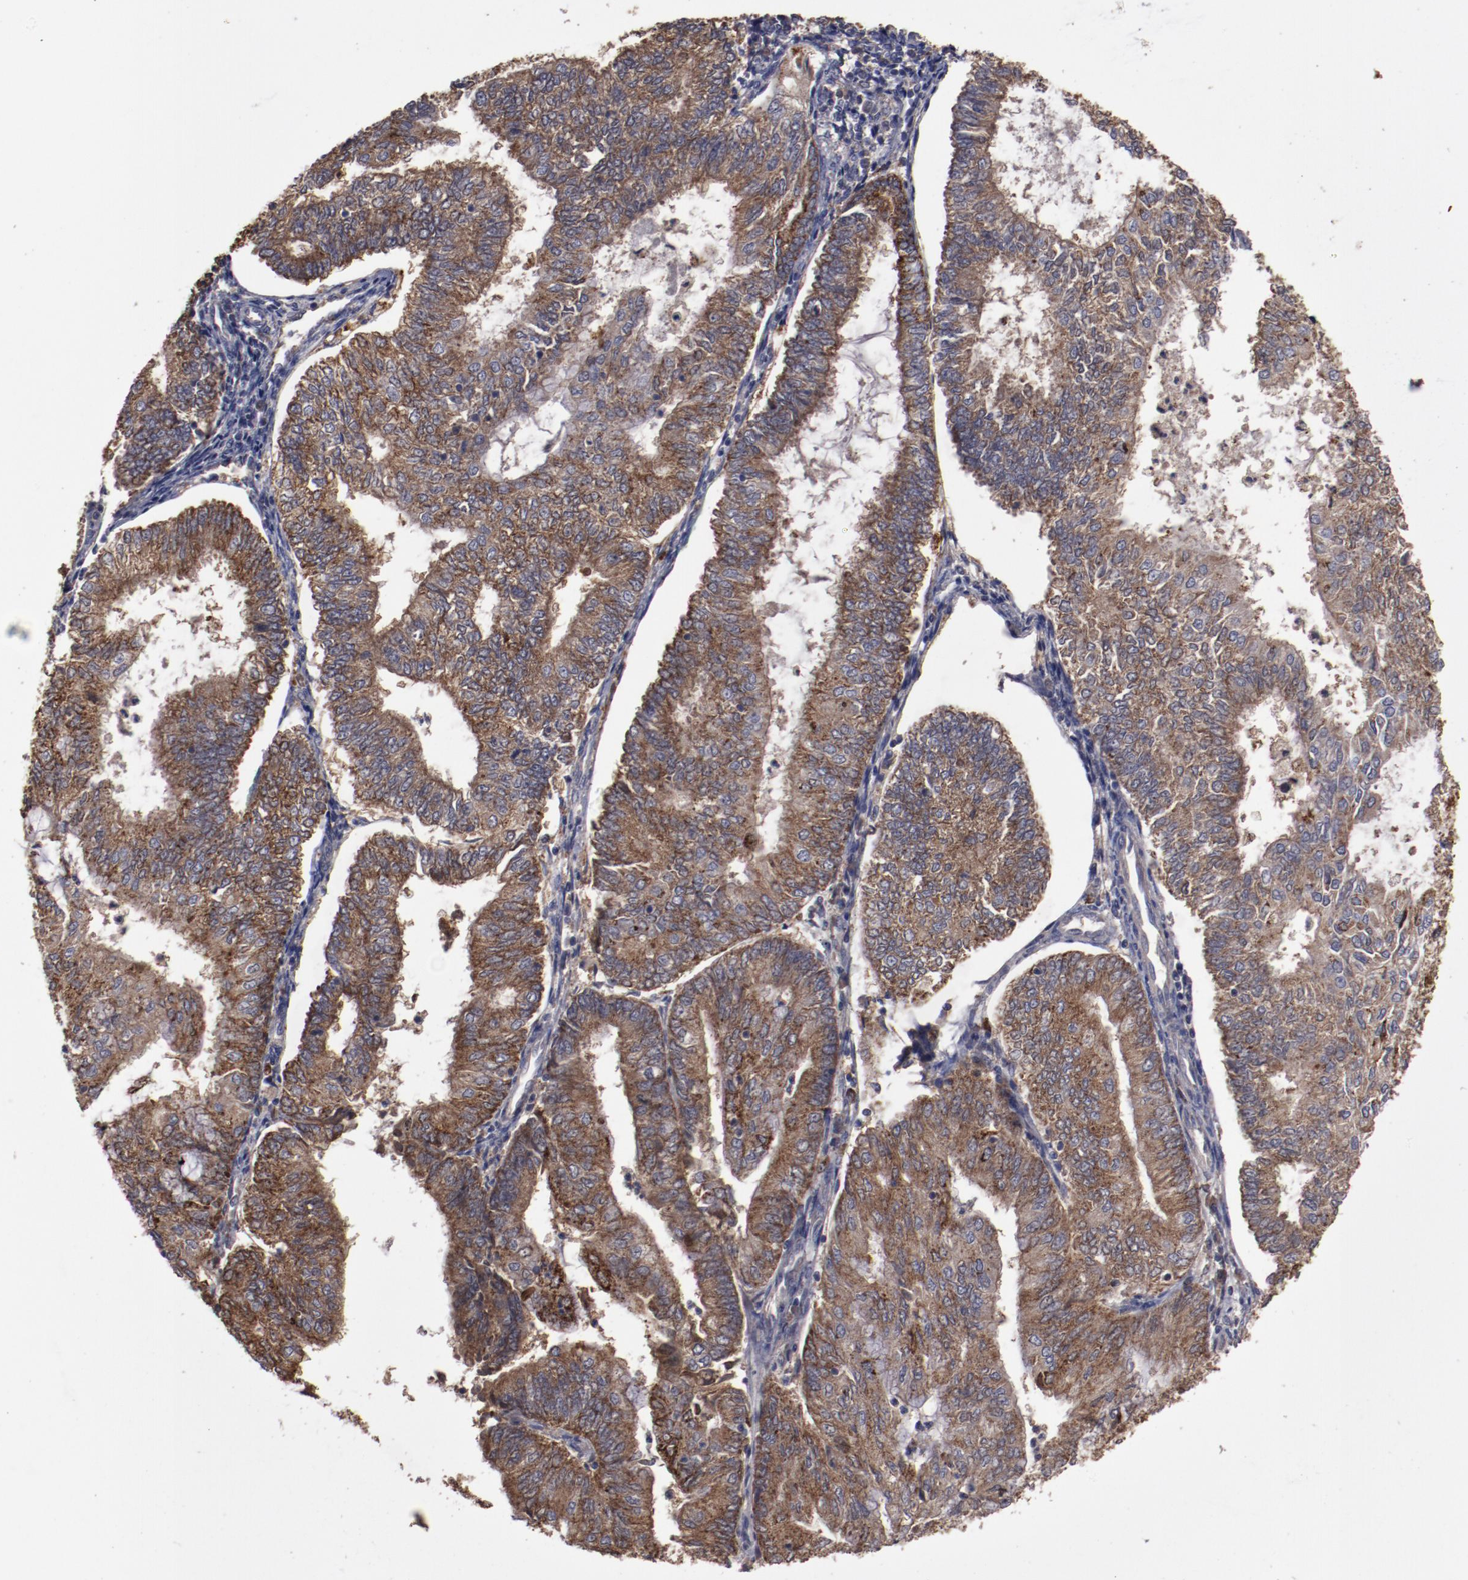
{"staining": {"intensity": "strong", "quantity": ">75%", "location": "cytoplasmic/membranous"}, "tissue": "endometrial cancer", "cell_type": "Tumor cells", "image_type": "cancer", "snomed": [{"axis": "morphology", "description": "Adenocarcinoma, NOS"}, {"axis": "topography", "description": "Endometrium"}], "caption": "Protein staining of endometrial cancer (adenocarcinoma) tissue shows strong cytoplasmic/membranous positivity in about >75% of tumor cells. The protein is stained brown, and the nuclei are stained in blue (DAB (3,3'-diaminobenzidine) IHC with brightfield microscopy, high magnification).", "gene": "LRRC75B", "patient": {"sex": "female", "age": 59}}